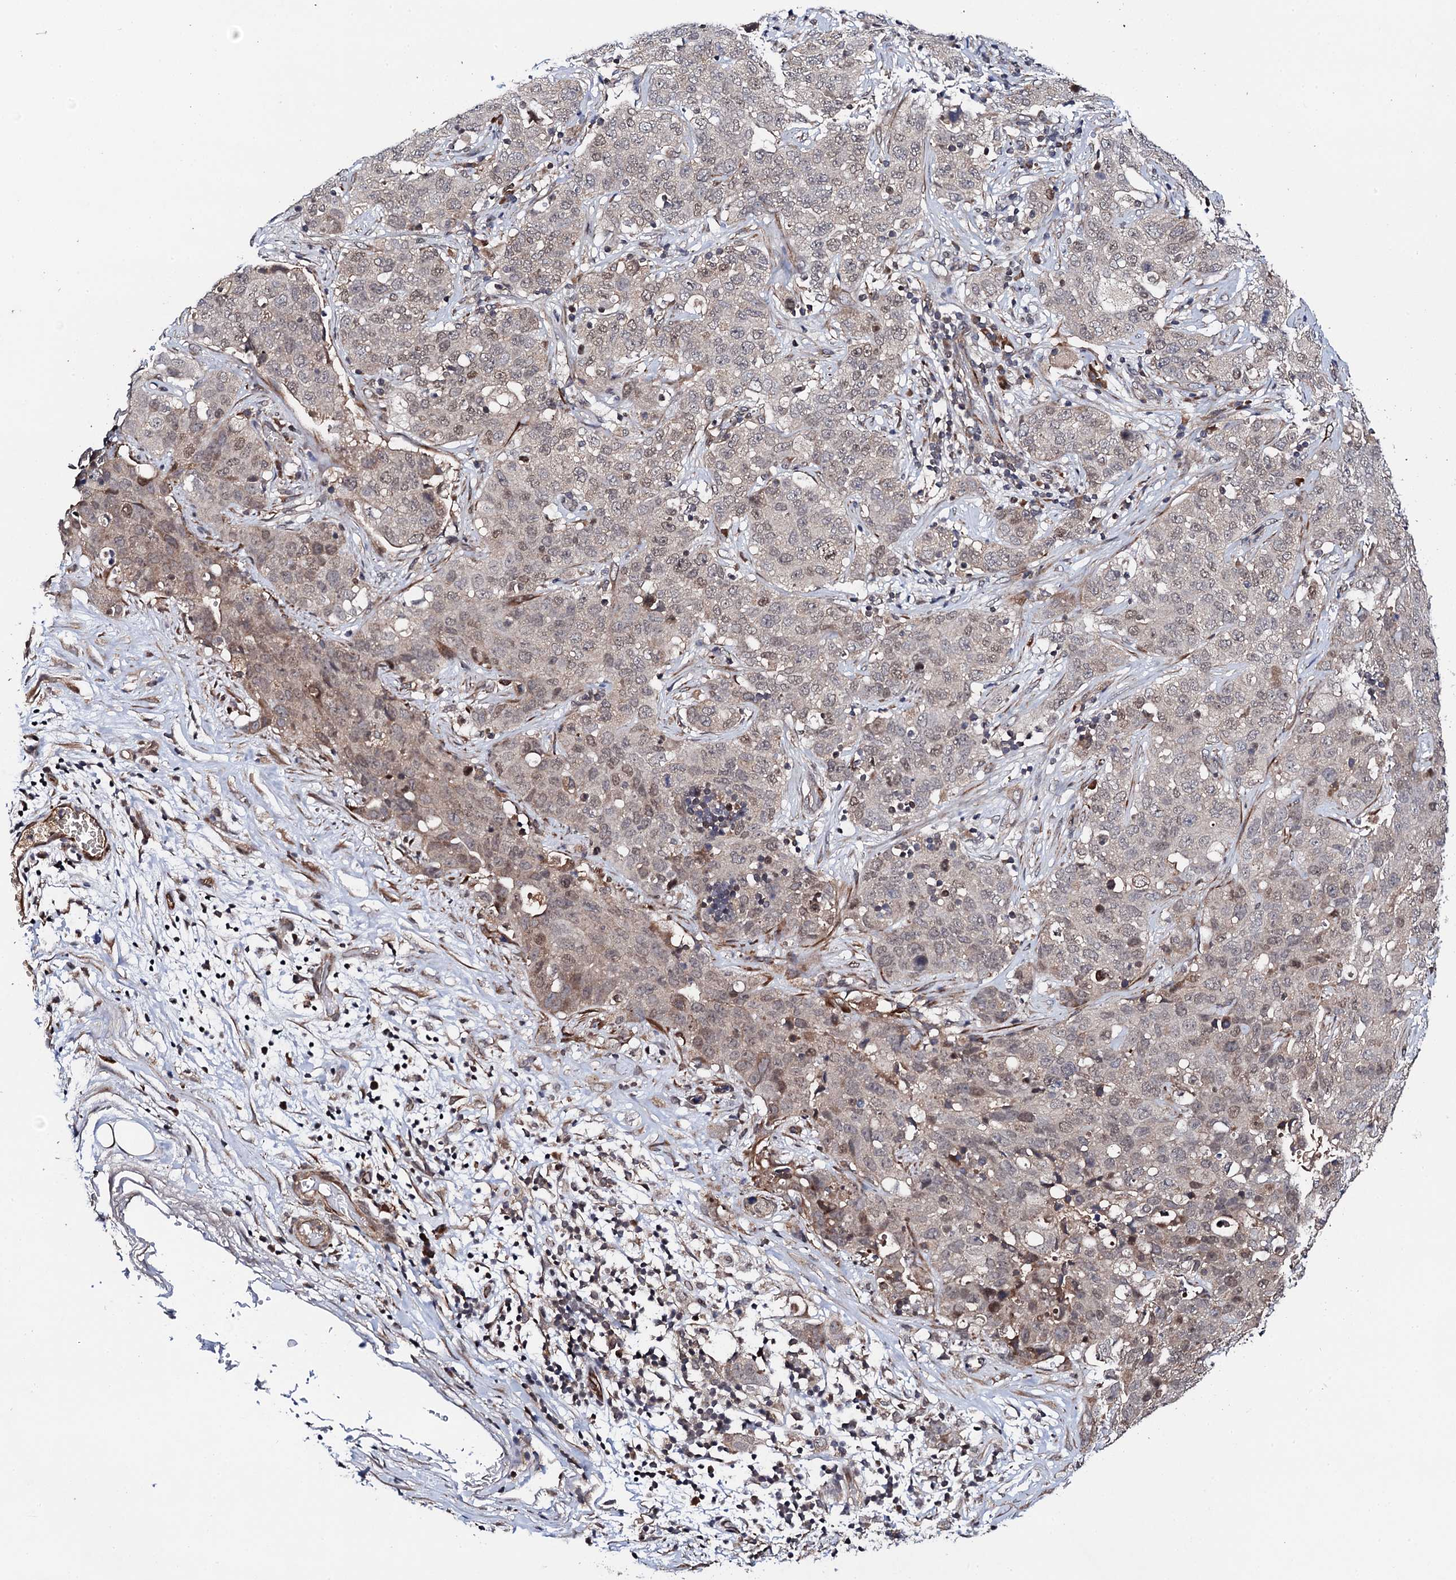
{"staining": {"intensity": "weak", "quantity": "25%-75%", "location": "nuclear"}, "tissue": "stomach cancer", "cell_type": "Tumor cells", "image_type": "cancer", "snomed": [{"axis": "morphology", "description": "Normal tissue, NOS"}, {"axis": "morphology", "description": "Adenocarcinoma, NOS"}, {"axis": "topography", "description": "Lymph node"}, {"axis": "topography", "description": "Stomach"}], "caption": "Protein expression by immunohistochemistry (IHC) displays weak nuclear expression in about 25%-75% of tumor cells in adenocarcinoma (stomach). (Brightfield microscopy of DAB IHC at high magnification).", "gene": "FAM111A", "patient": {"sex": "male", "age": 48}}